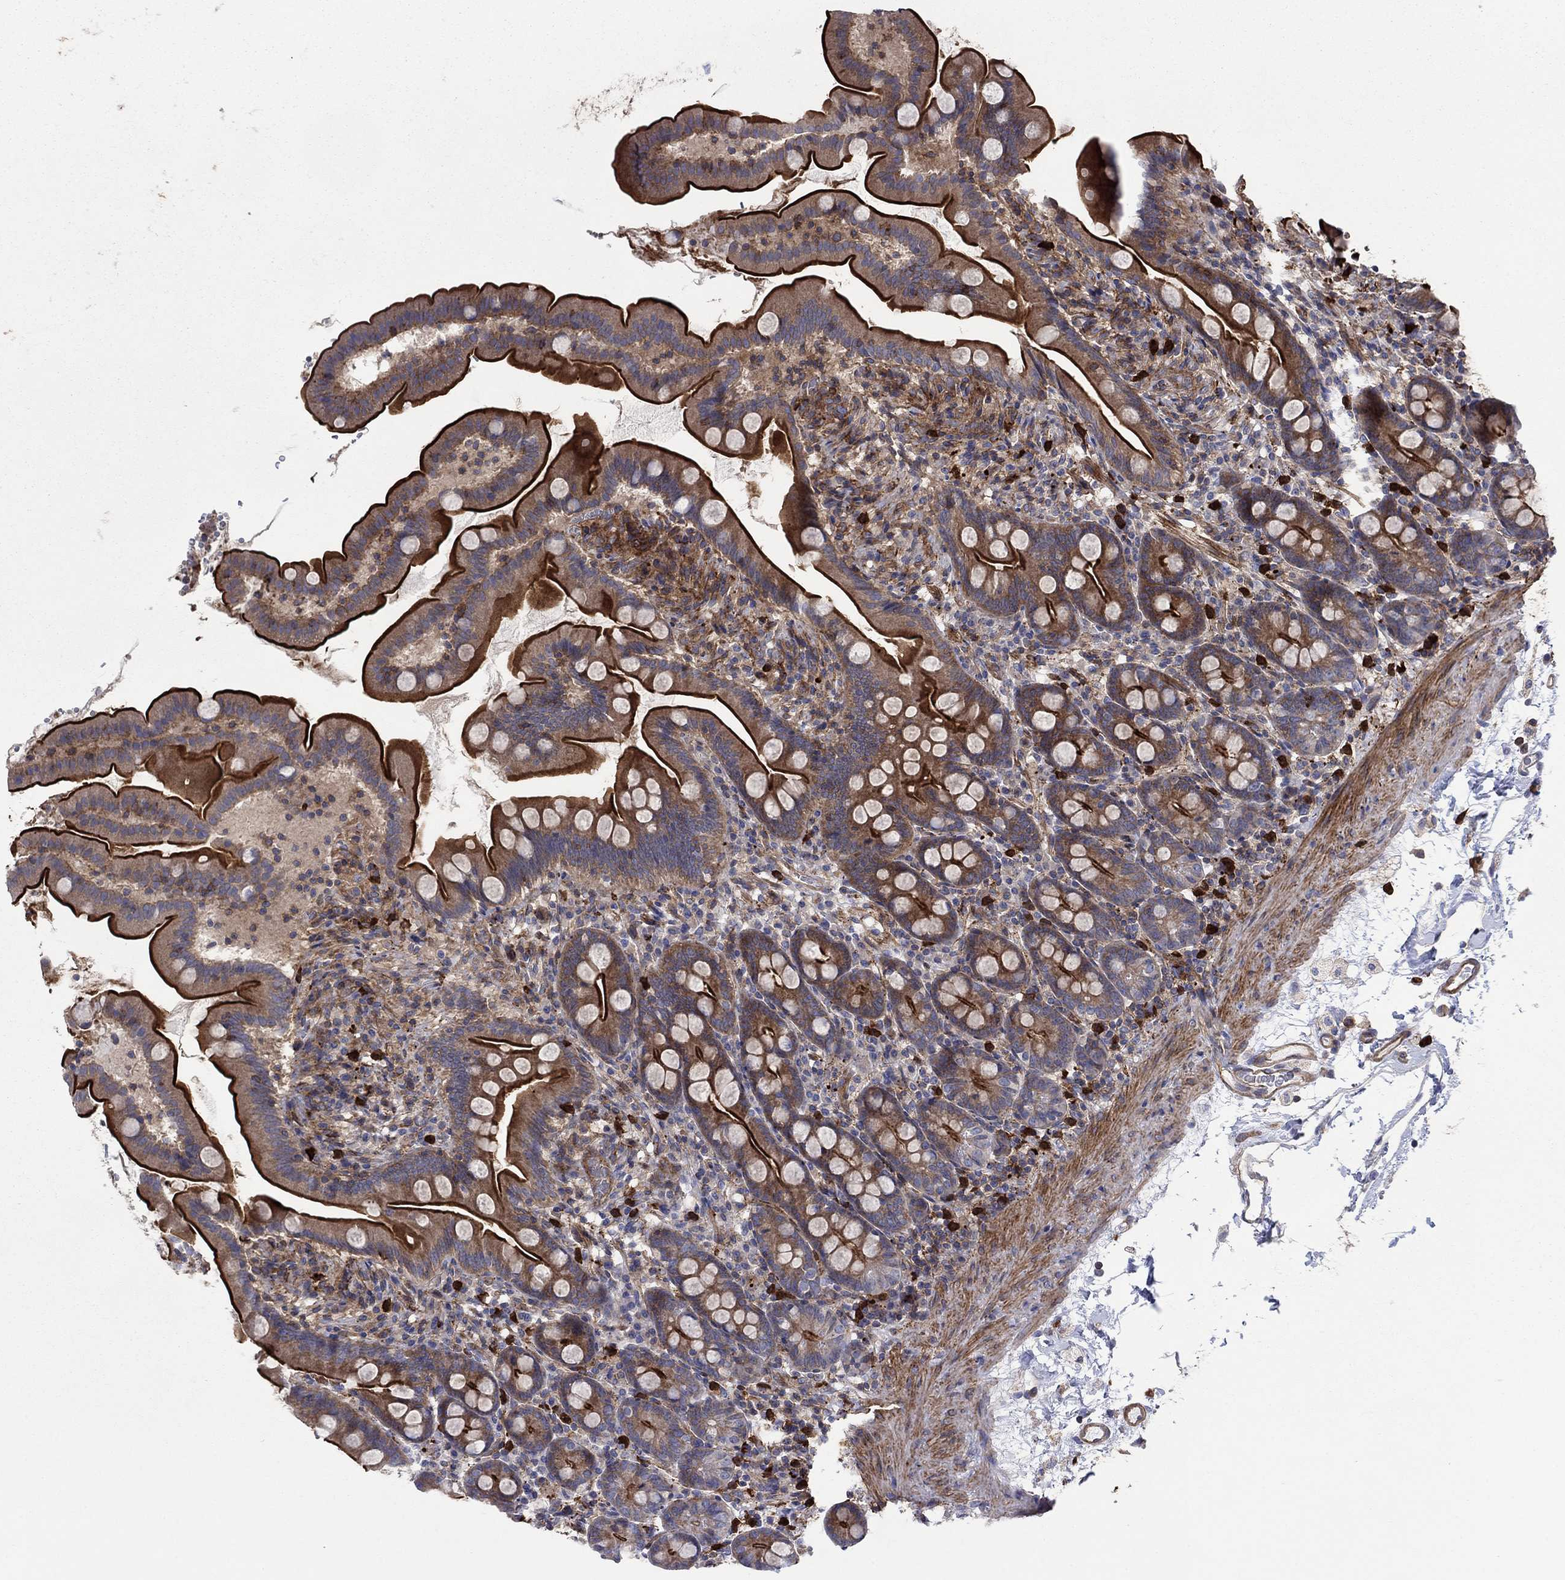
{"staining": {"intensity": "strong", "quantity": ">75%", "location": "cytoplasmic/membranous"}, "tissue": "small intestine", "cell_type": "Glandular cells", "image_type": "normal", "snomed": [{"axis": "morphology", "description": "Normal tissue, NOS"}, {"axis": "topography", "description": "Small intestine"}], "caption": "This histopathology image demonstrates normal small intestine stained with IHC to label a protein in brown. The cytoplasmic/membranous of glandular cells show strong positivity for the protein. Nuclei are counter-stained blue.", "gene": "PAG1", "patient": {"sex": "female", "age": 44}}